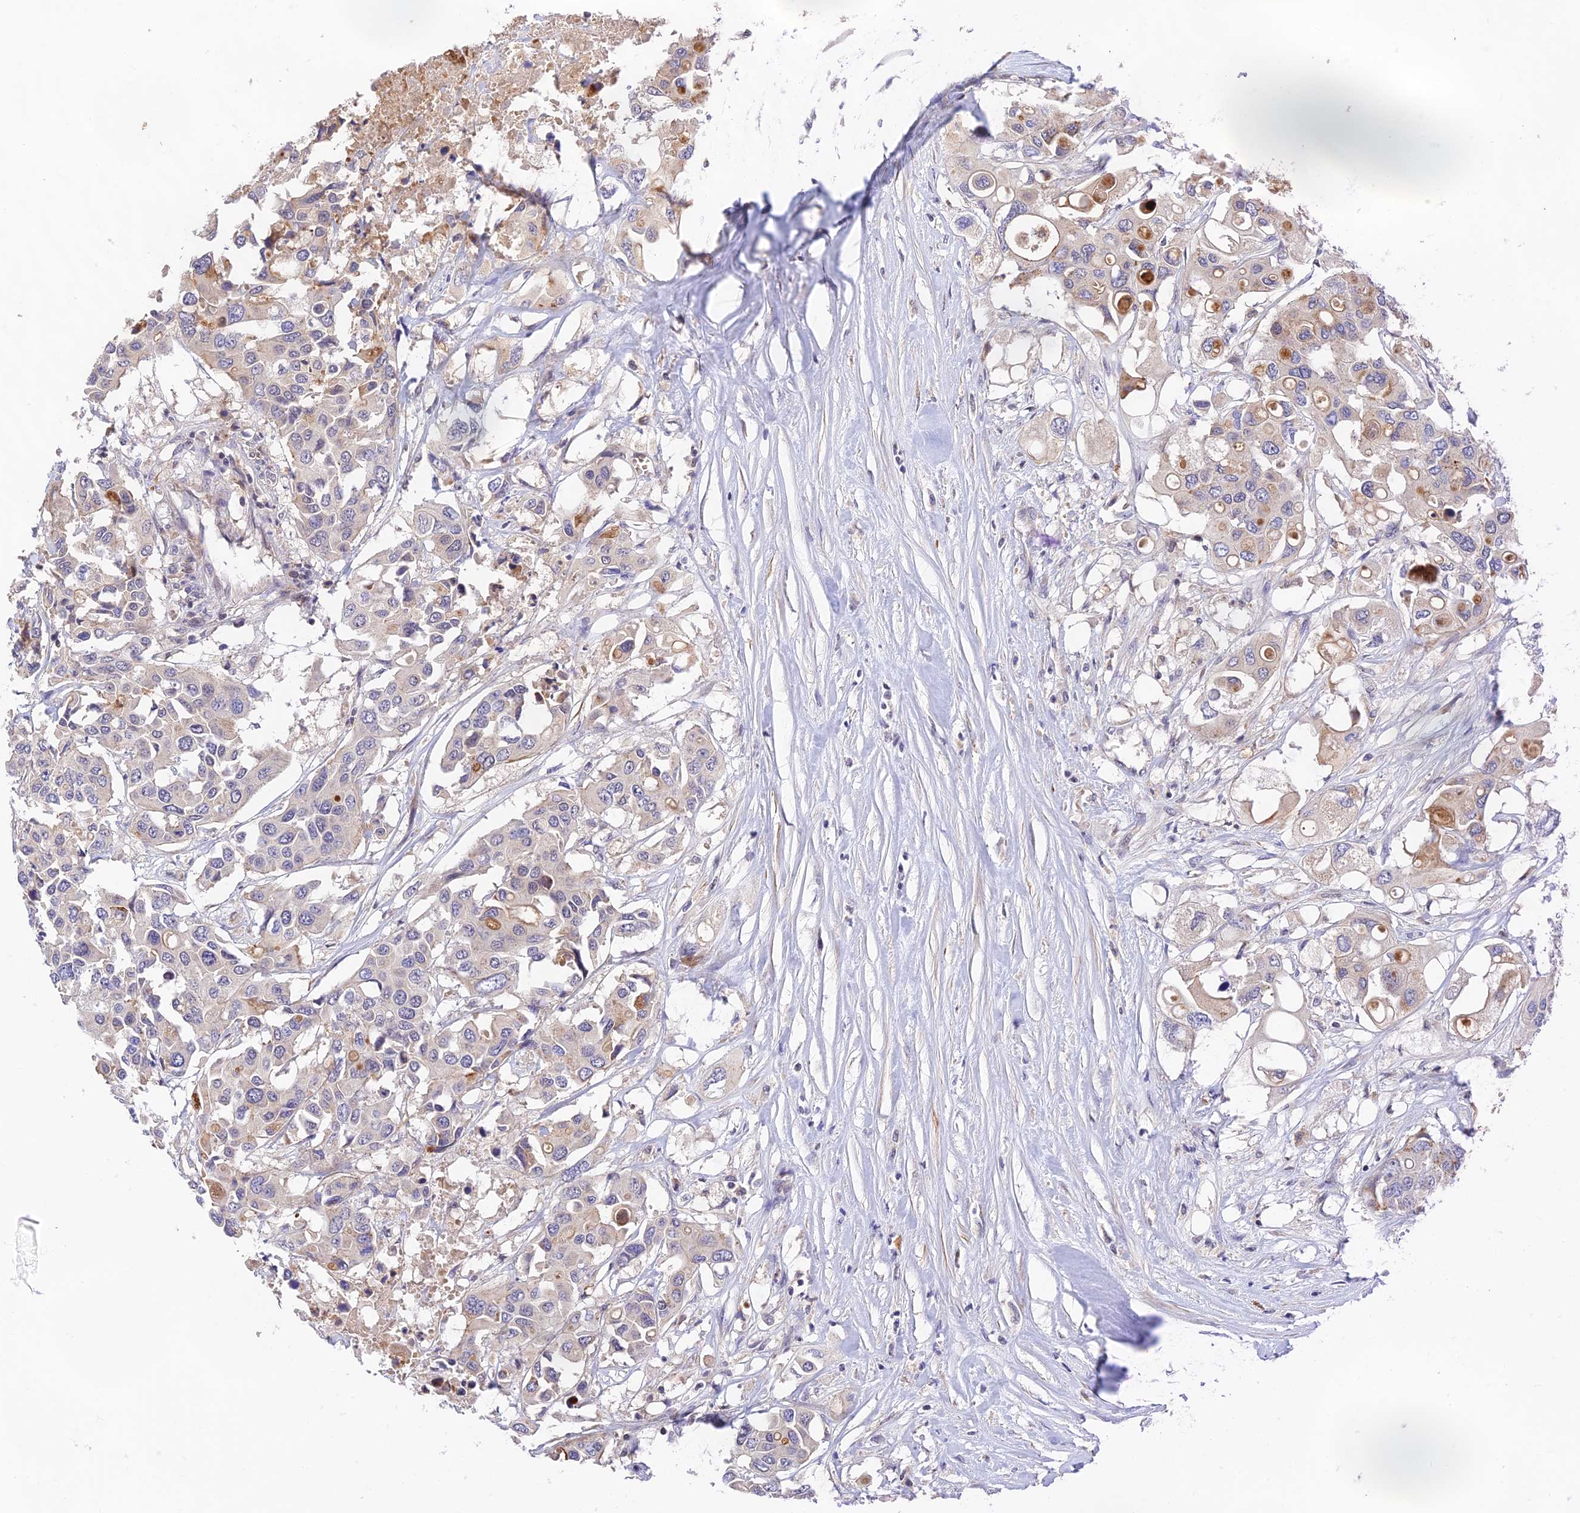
{"staining": {"intensity": "negative", "quantity": "none", "location": "none"}, "tissue": "colorectal cancer", "cell_type": "Tumor cells", "image_type": "cancer", "snomed": [{"axis": "morphology", "description": "Adenocarcinoma, NOS"}, {"axis": "topography", "description": "Colon"}], "caption": "DAB (3,3'-diaminobenzidine) immunohistochemical staining of human colorectal cancer (adenocarcinoma) reveals no significant positivity in tumor cells. (Brightfield microscopy of DAB immunohistochemistry at high magnification).", "gene": "CWH43", "patient": {"sex": "male", "age": 77}}